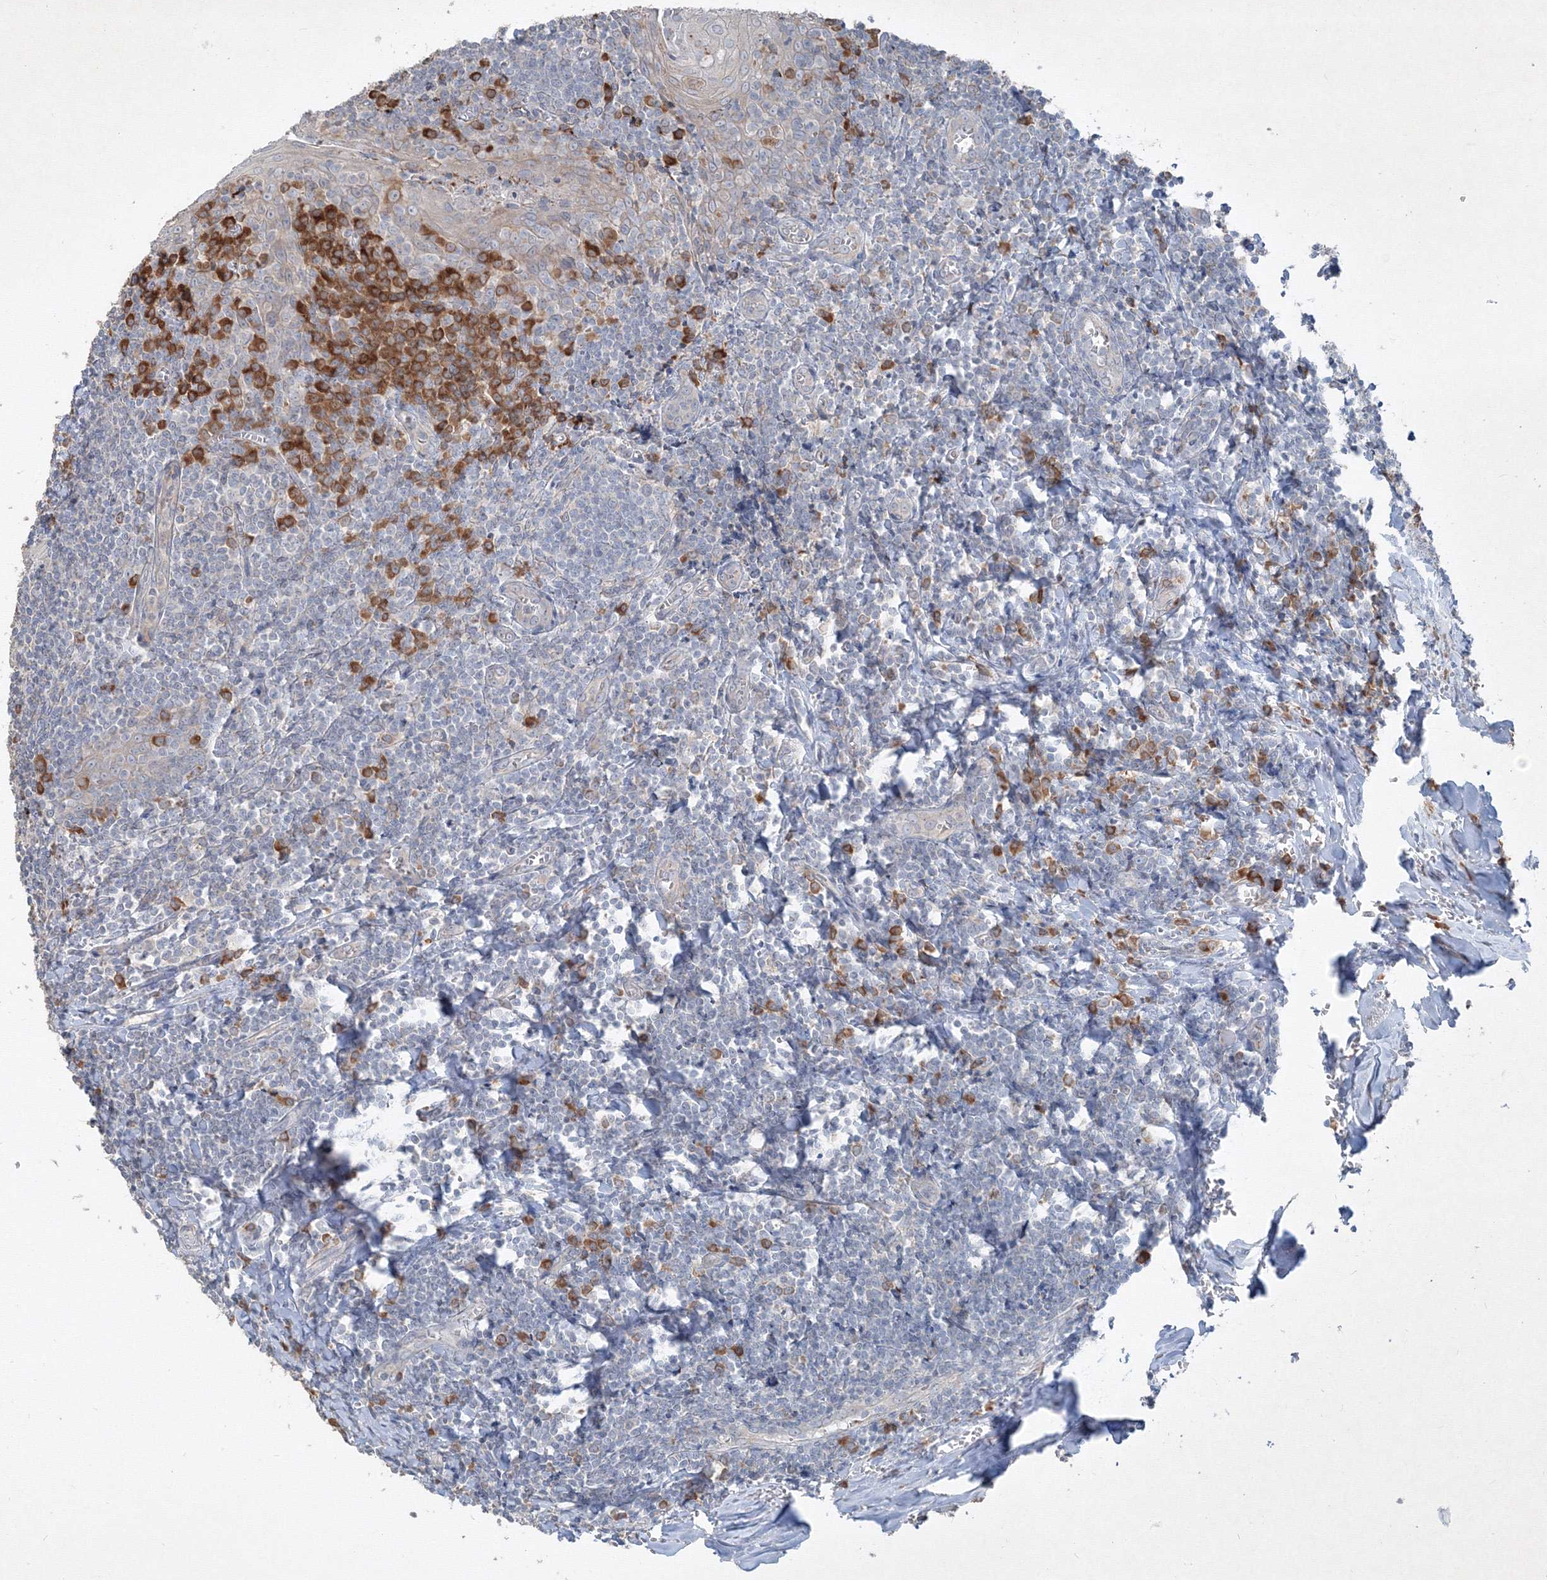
{"staining": {"intensity": "moderate", "quantity": "<25%", "location": "cytoplasmic/membranous"}, "tissue": "tonsil", "cell_type": "Germinal center cells", "image_type": "normal", "snomed": [{"axis": "morphology", "description": "Normal tissue, NOS"}, {"axis": "topography", "description": "Tonsil"}], "caption": "Moderate cytoplasmic/membranous protein staining is seen in approximately <25% of germinal center cells in tonsil. (IHC, brightfield microscopy, high magnification).", "gene": "IFNAR1", "patient": {"sex": "male", "age": 27}}